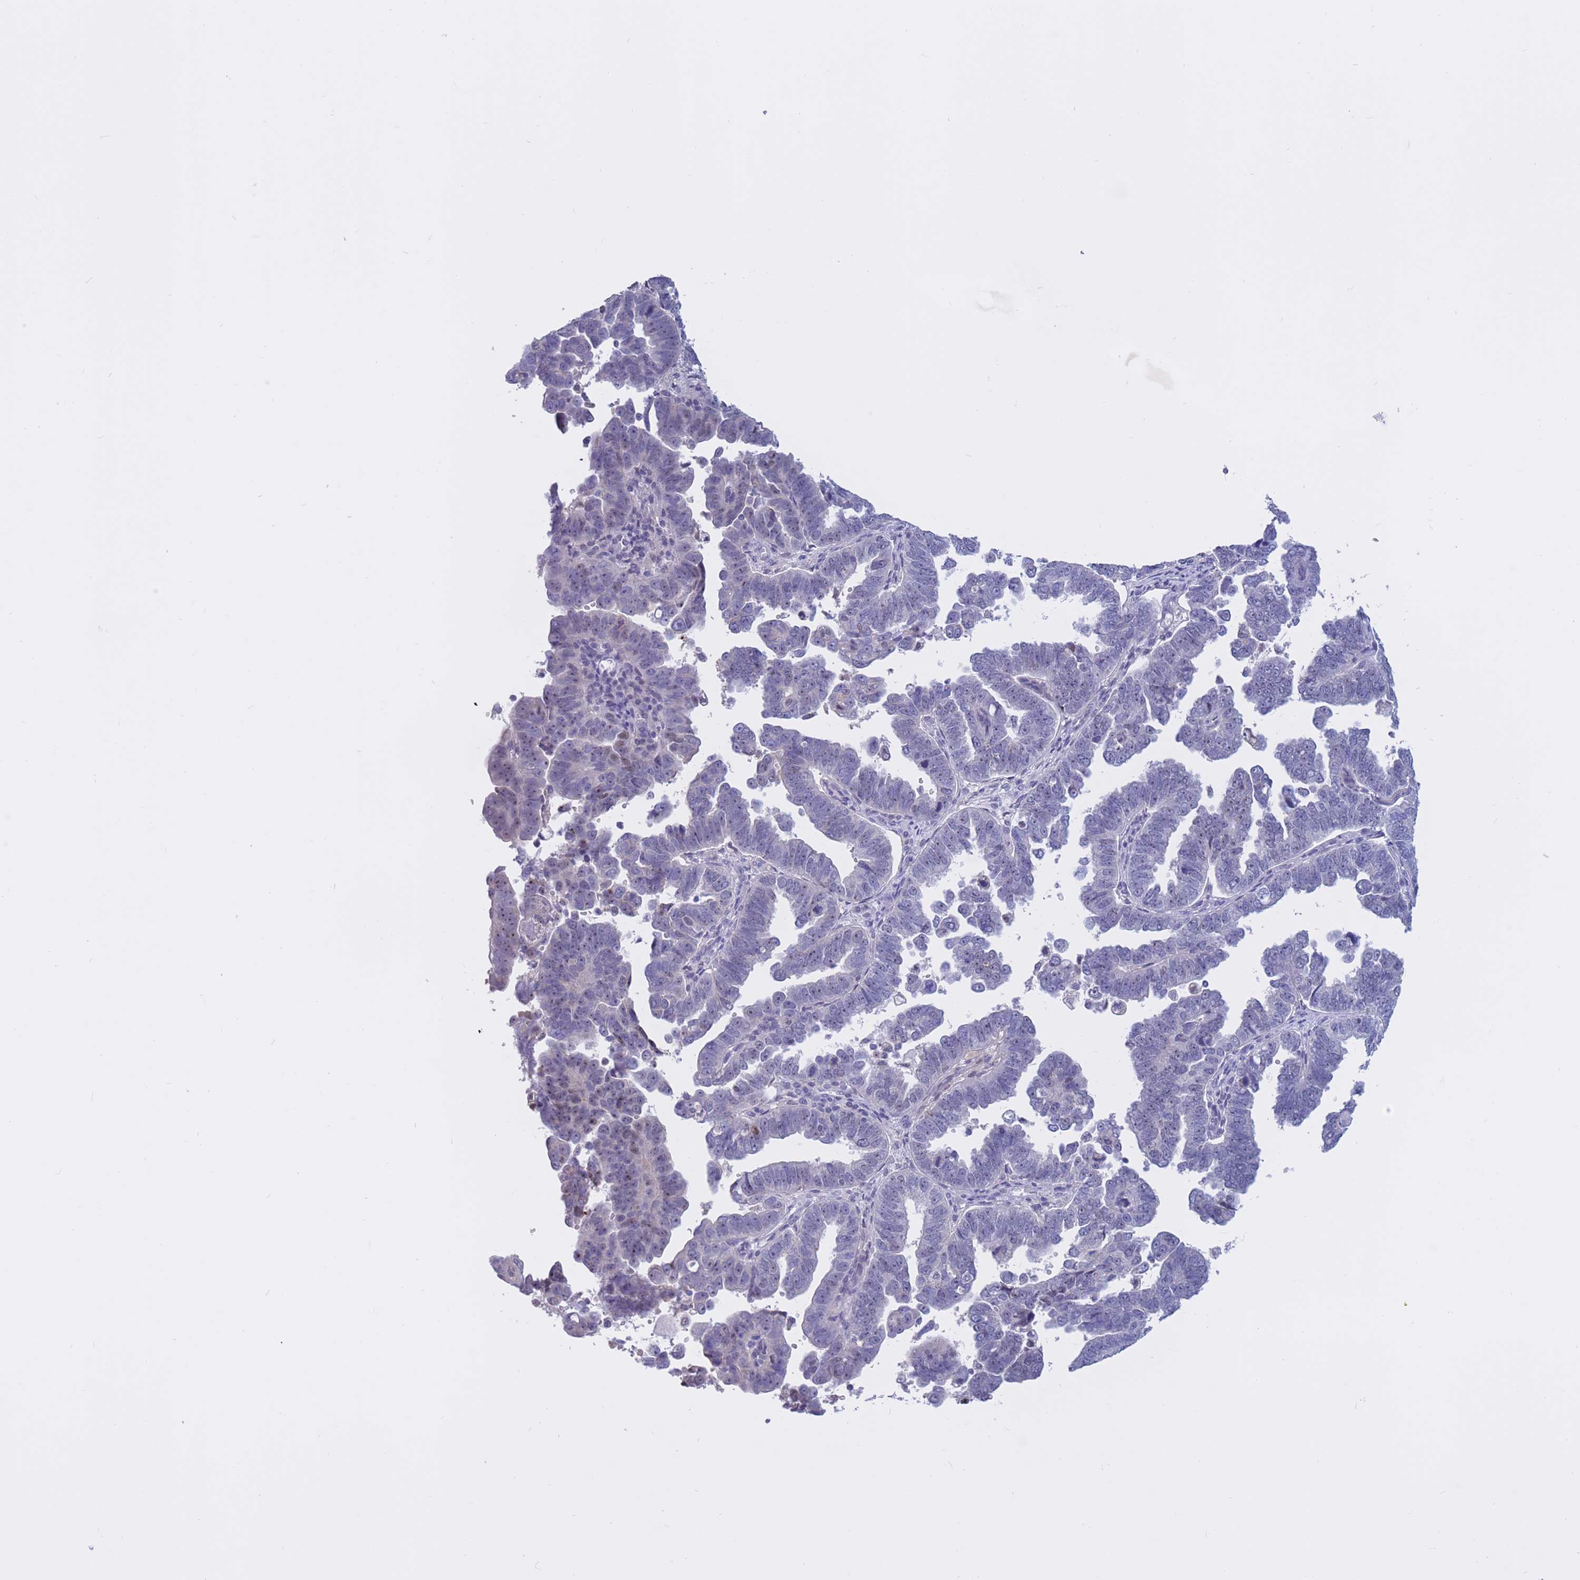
{"staining": {"intensity": "weak", "quantity": "<25%", "location": "nuclear"}, "tissue": "endometrial cancer", "cell_type": "Tumor cells", "image_type": "cancer", "snomed": [{"axis": "morphology", "description": "Adenocarcinoma, NOS"}, {"axis": "topography", "description": "Endometrium"}], "caption": "Tumor cells show no significant protein expression in endometrial cancer.", "gene": "BOP1", "patient": {"sex": "female", "age": 75}}